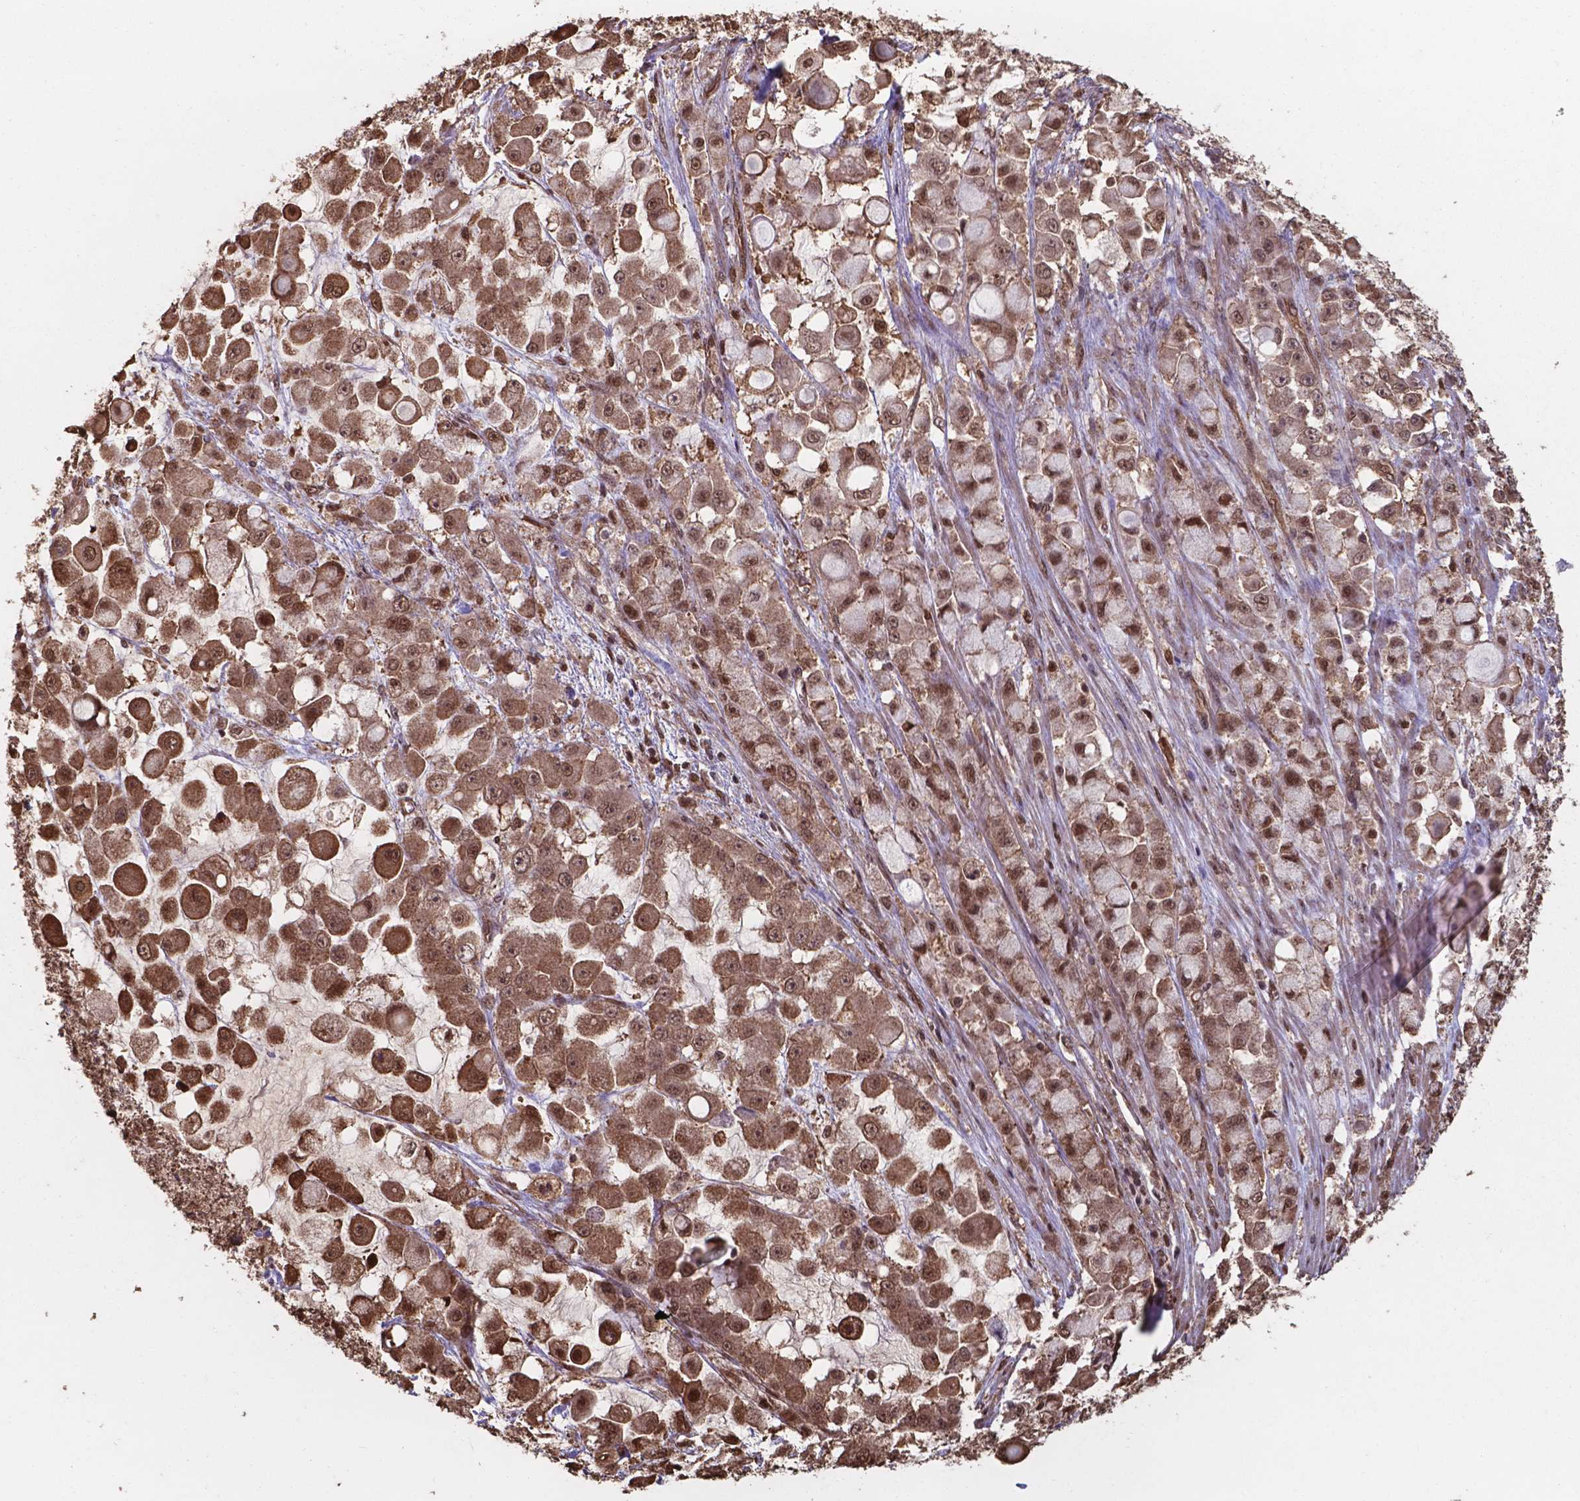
{"staining": {"intensity": "moderate", "quantity": ">75%", "location": "cytoplasmic/membranous,nuclear"}, "tissue": "stomach cancer", "cell_type": "Tumor cells", "image_type": "cancer", "snomed": [{"axis": "morphology", "description": "Adenocarcinoma, NOS"}, {"axis": "topography", "description": "Stomach"}], "caption": "Immunohistochemical staining of human stomach cancer (adenocarcinoma) demonstrates moderate cytoplasmic/membranous and nuclear protein expression in about >75% of tumor cells.", "gene": "CHP2", "patient": {"sex": "female", "age": 76}}